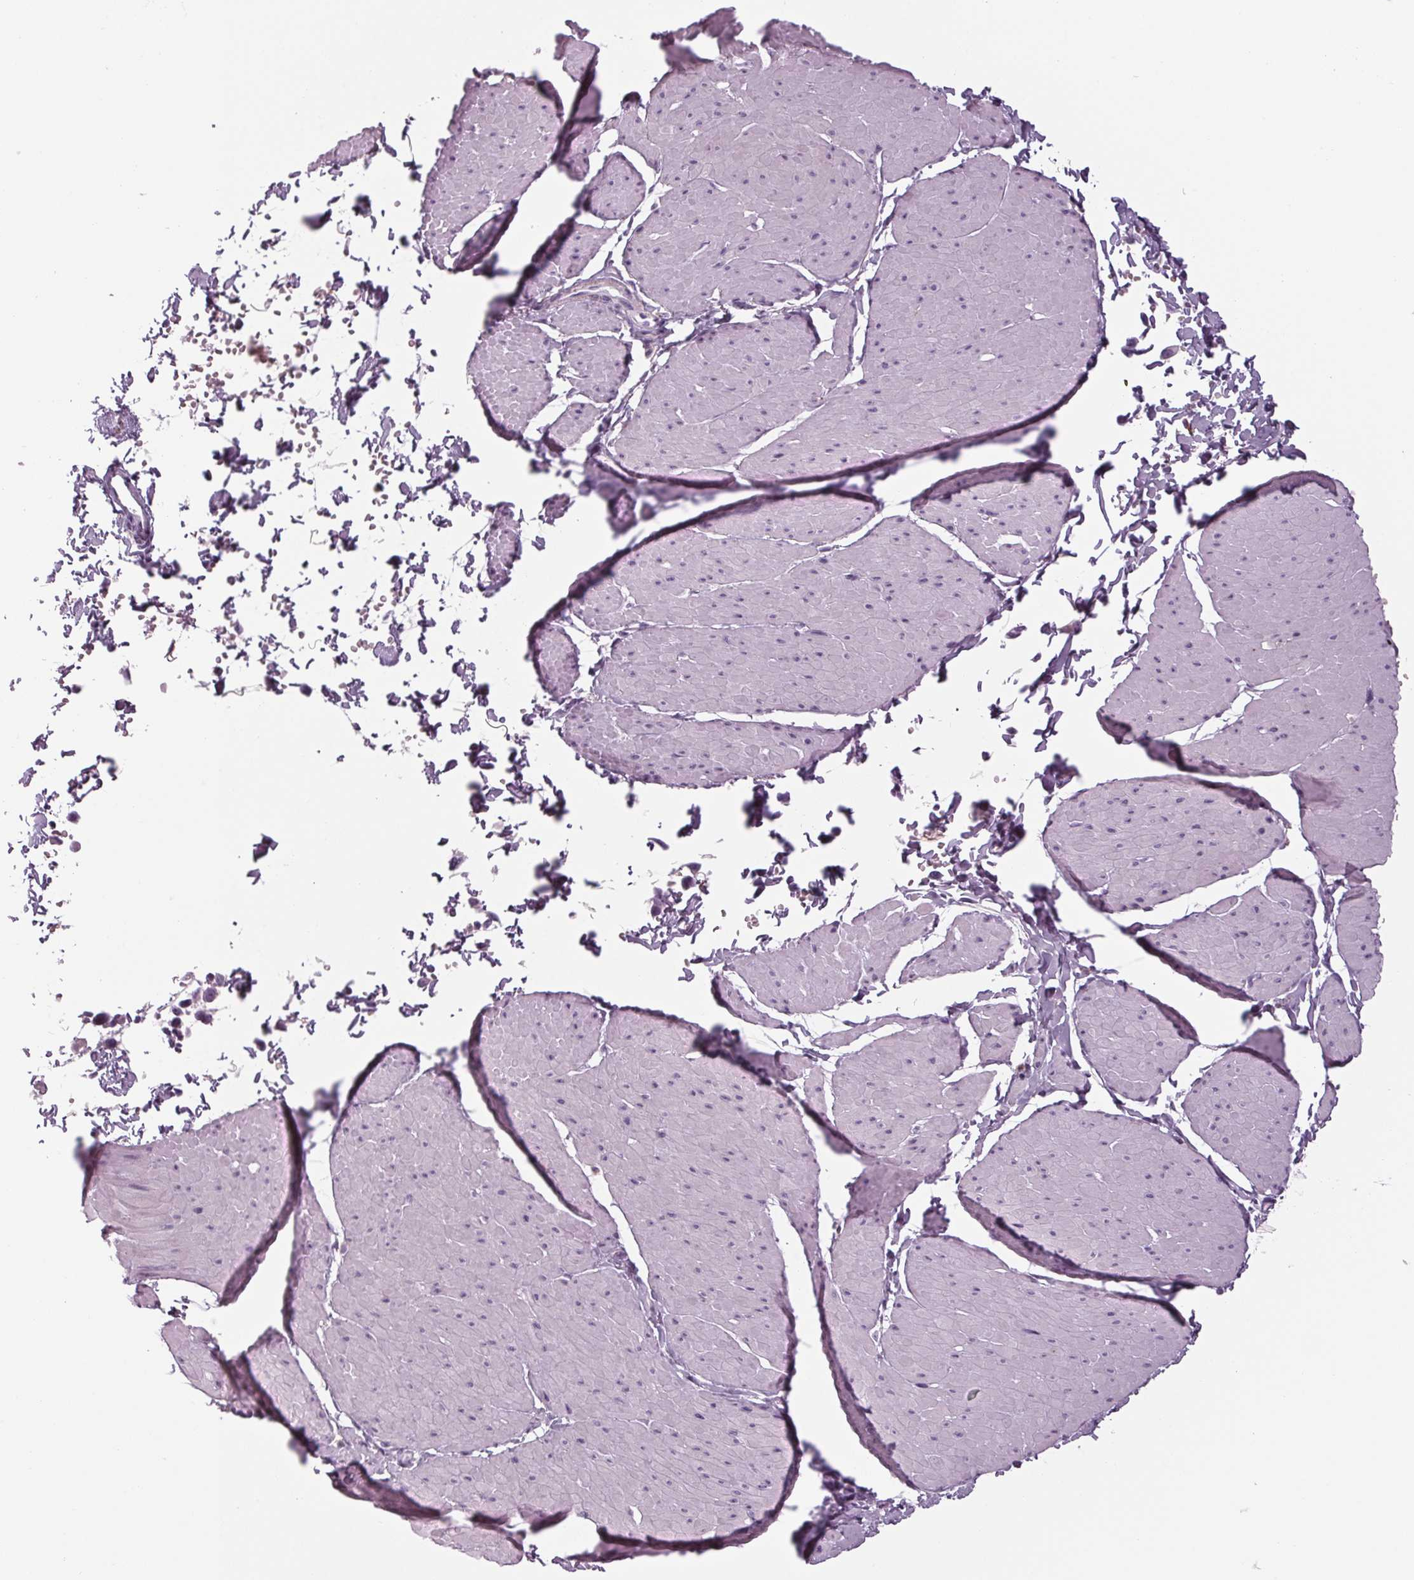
{"staining": {"intensity": "negative", "quantity": "none", "location": "none"}, "tissue": "adipose tissue", "cell_type": "Adipocytes", "image_type": "normal", "snomed": [{"axis": "morphology", "description": "Normal tissue, NOS"}, {"axis": "topography", "description": "Smooth muscle"}, {"axis": "topography", "description": "Peripheral nerve tissue"}], "caption": "DAB (3,3'-diaminobenzidine) immunohistochemical staining of unremarkable human adipose tissue displays no significant expression in adipocytes. Brightfield microscopy of IHC stained with DAB (3,3'-diaminobenzidine) (brown) and hematoxylin (blue), captured at high magnification.", "gene": "CYP3A43", "patient": {"sex": "male", "age": 58}}